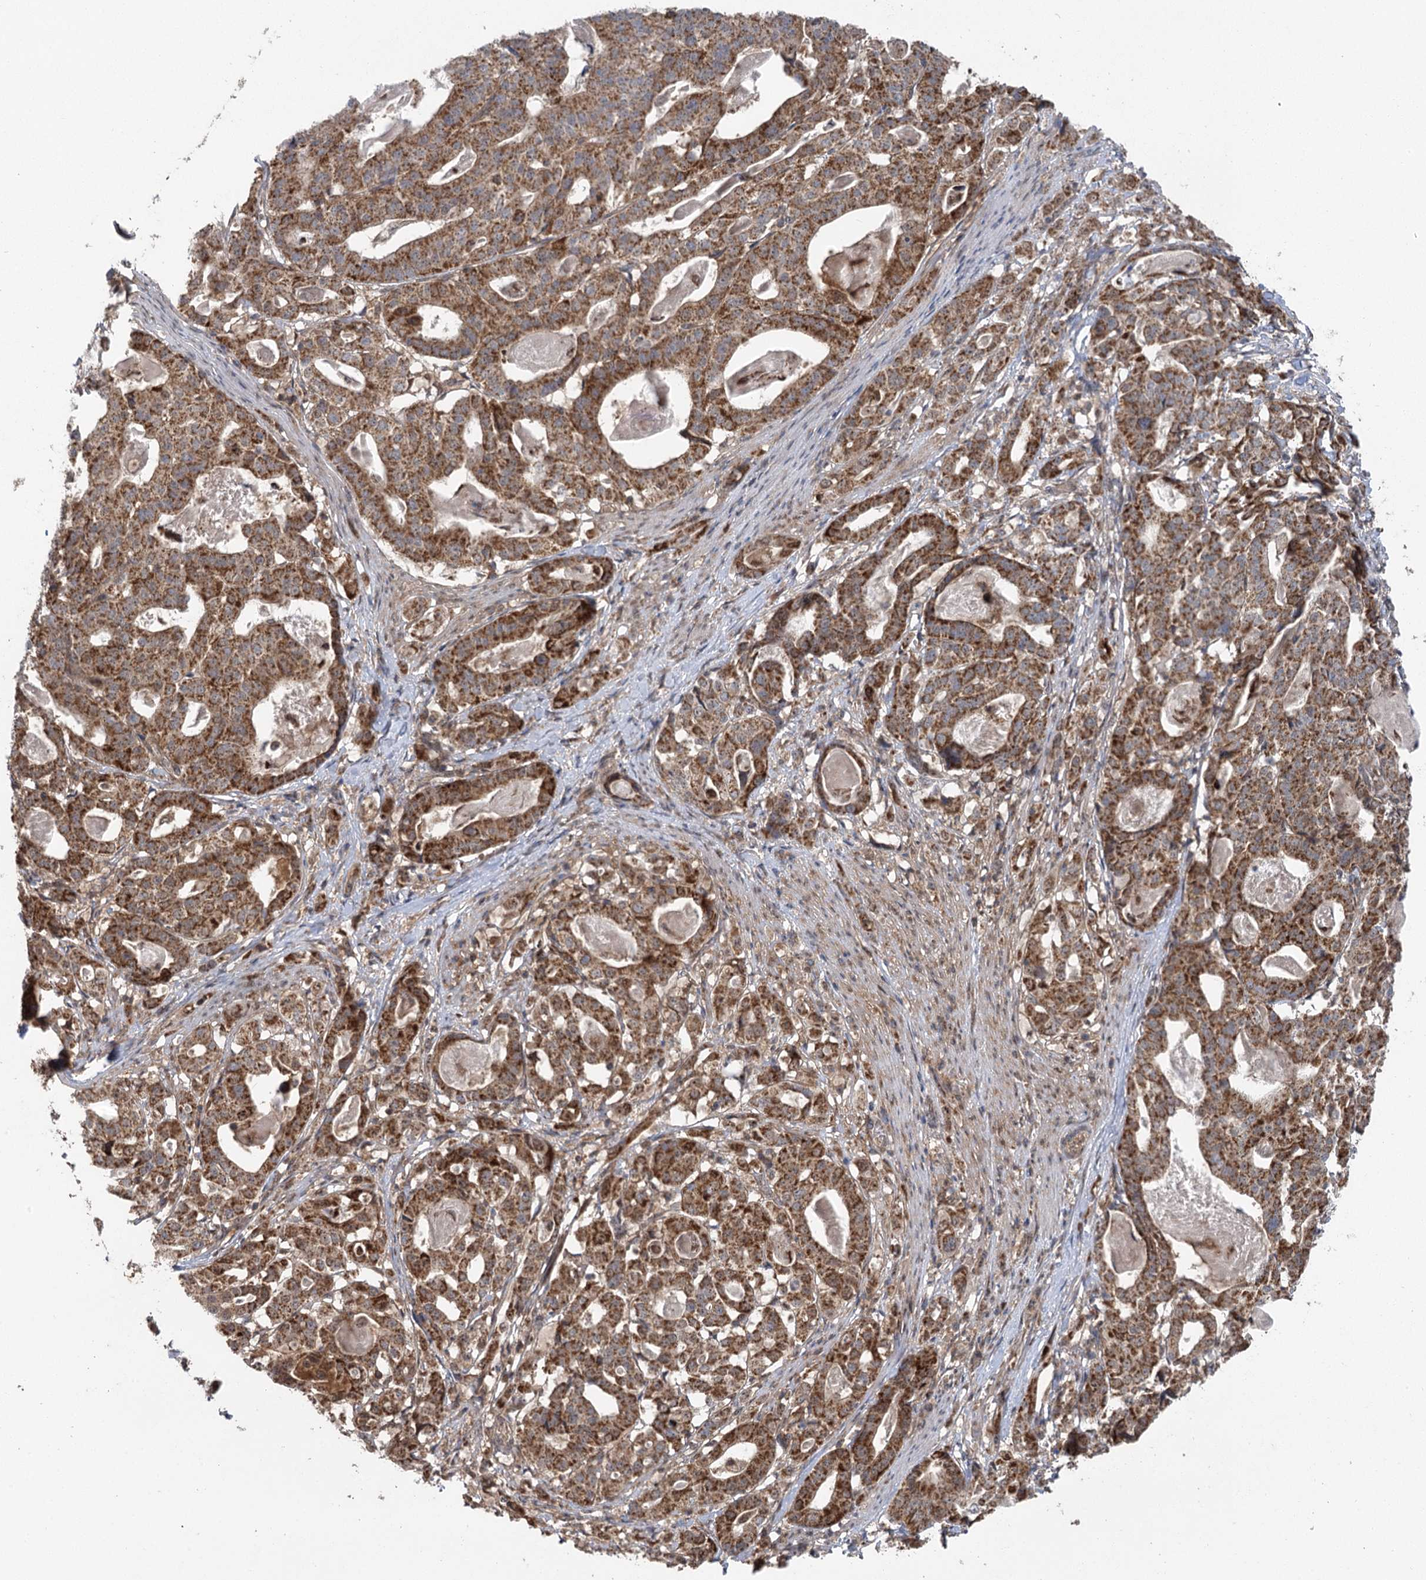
{"staining": {"intensity": "strong", "quantity": ">75%", "location": "cytoplasmic/membranous"}, "tissue": "stomach cancer", "cell_type": "Tumor cells", "image_type": "cancer", "snomed": [{"axis": "morphology", "description": "Adenocarcinoma, NOS"}, {"axis": "topography", "description": "Stomach"}], "caption": "Human stomach cancer stained with a brown dye displays strong cytoplasmic/membranous positive positivity in about >75% of tumor cells.", "gene": "C12orf4", "patient": {"sex": "male", "age": 48}}